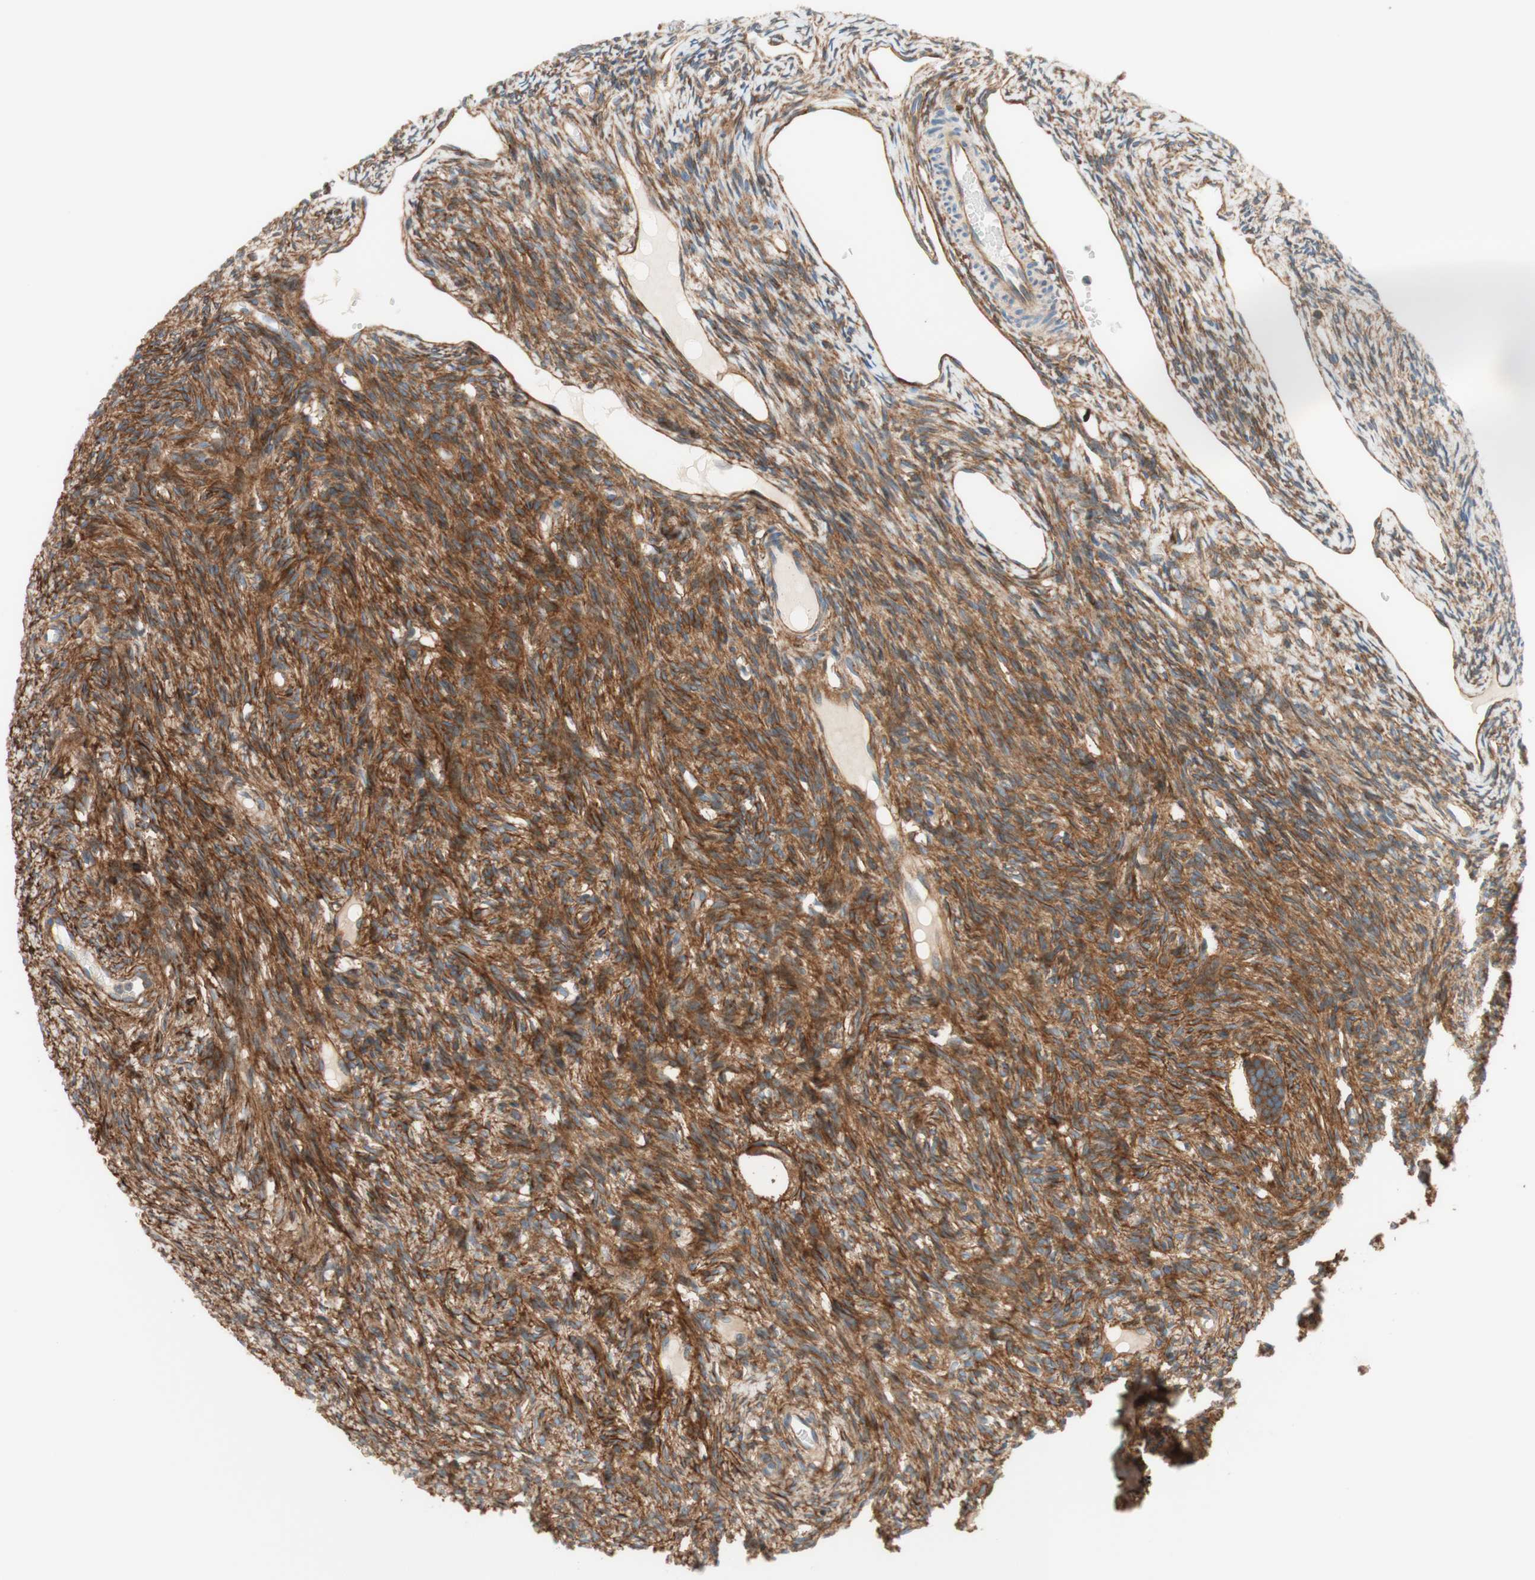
{"staining": {"intensity": "moderate", "quantity": ">75%", "location": "cytoplasmic/membranous"}, "tissue": "ovary", "cell_type": "Follicle cells", "image_type": "normal", "snomed": [{"axis": "morphology", "description": "Normal tissue, NOS"}, {"axis": "topography", "description": "Ovary"}], "caption": "Immunohistochemical staining of unremarkable ovary displays medium levels of moderate cytoplasmic/membranous positivity in about >75% of follicle cells. Nuclei are stained in blue.", "gene": "VPS26A", "patient": {"sex": "female", "age": 33}}